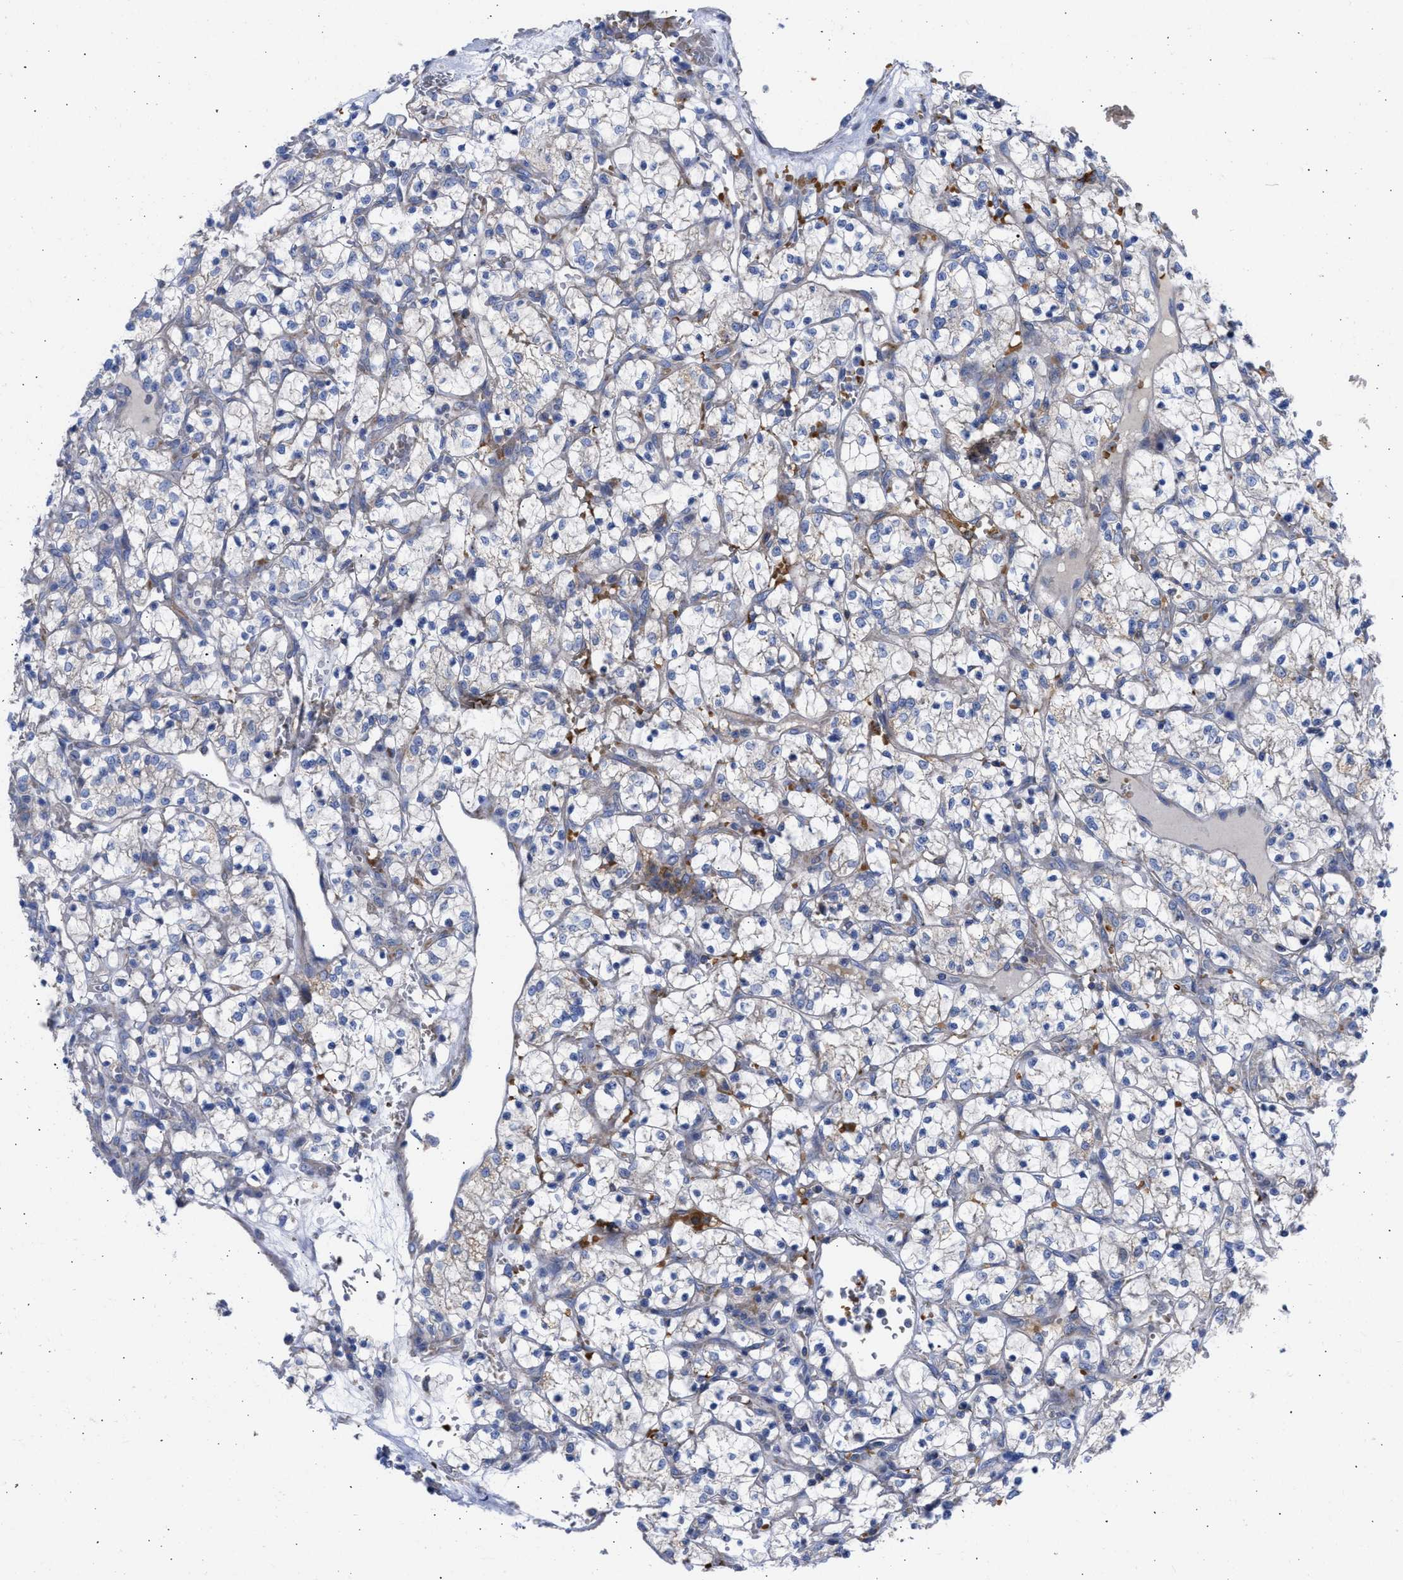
{"staining": {"intensity": "weak", "quantity": "<25%", "location": "cytoplasmic/membranous"}, "tissue": "renal cancer", "cell_type": "Tumor cells", "image_type": "cancer", "snomed": [{"axis": "morphology", "description": "Adenocarcinoma, NOS"}, {"axis": "topography", "description": "Kidney"}], "caption": "Tumor cells are negative for brown protein staining in renal cancer.", "gene": "BTG3", "patient": {"sex": "female", "age": 69}}